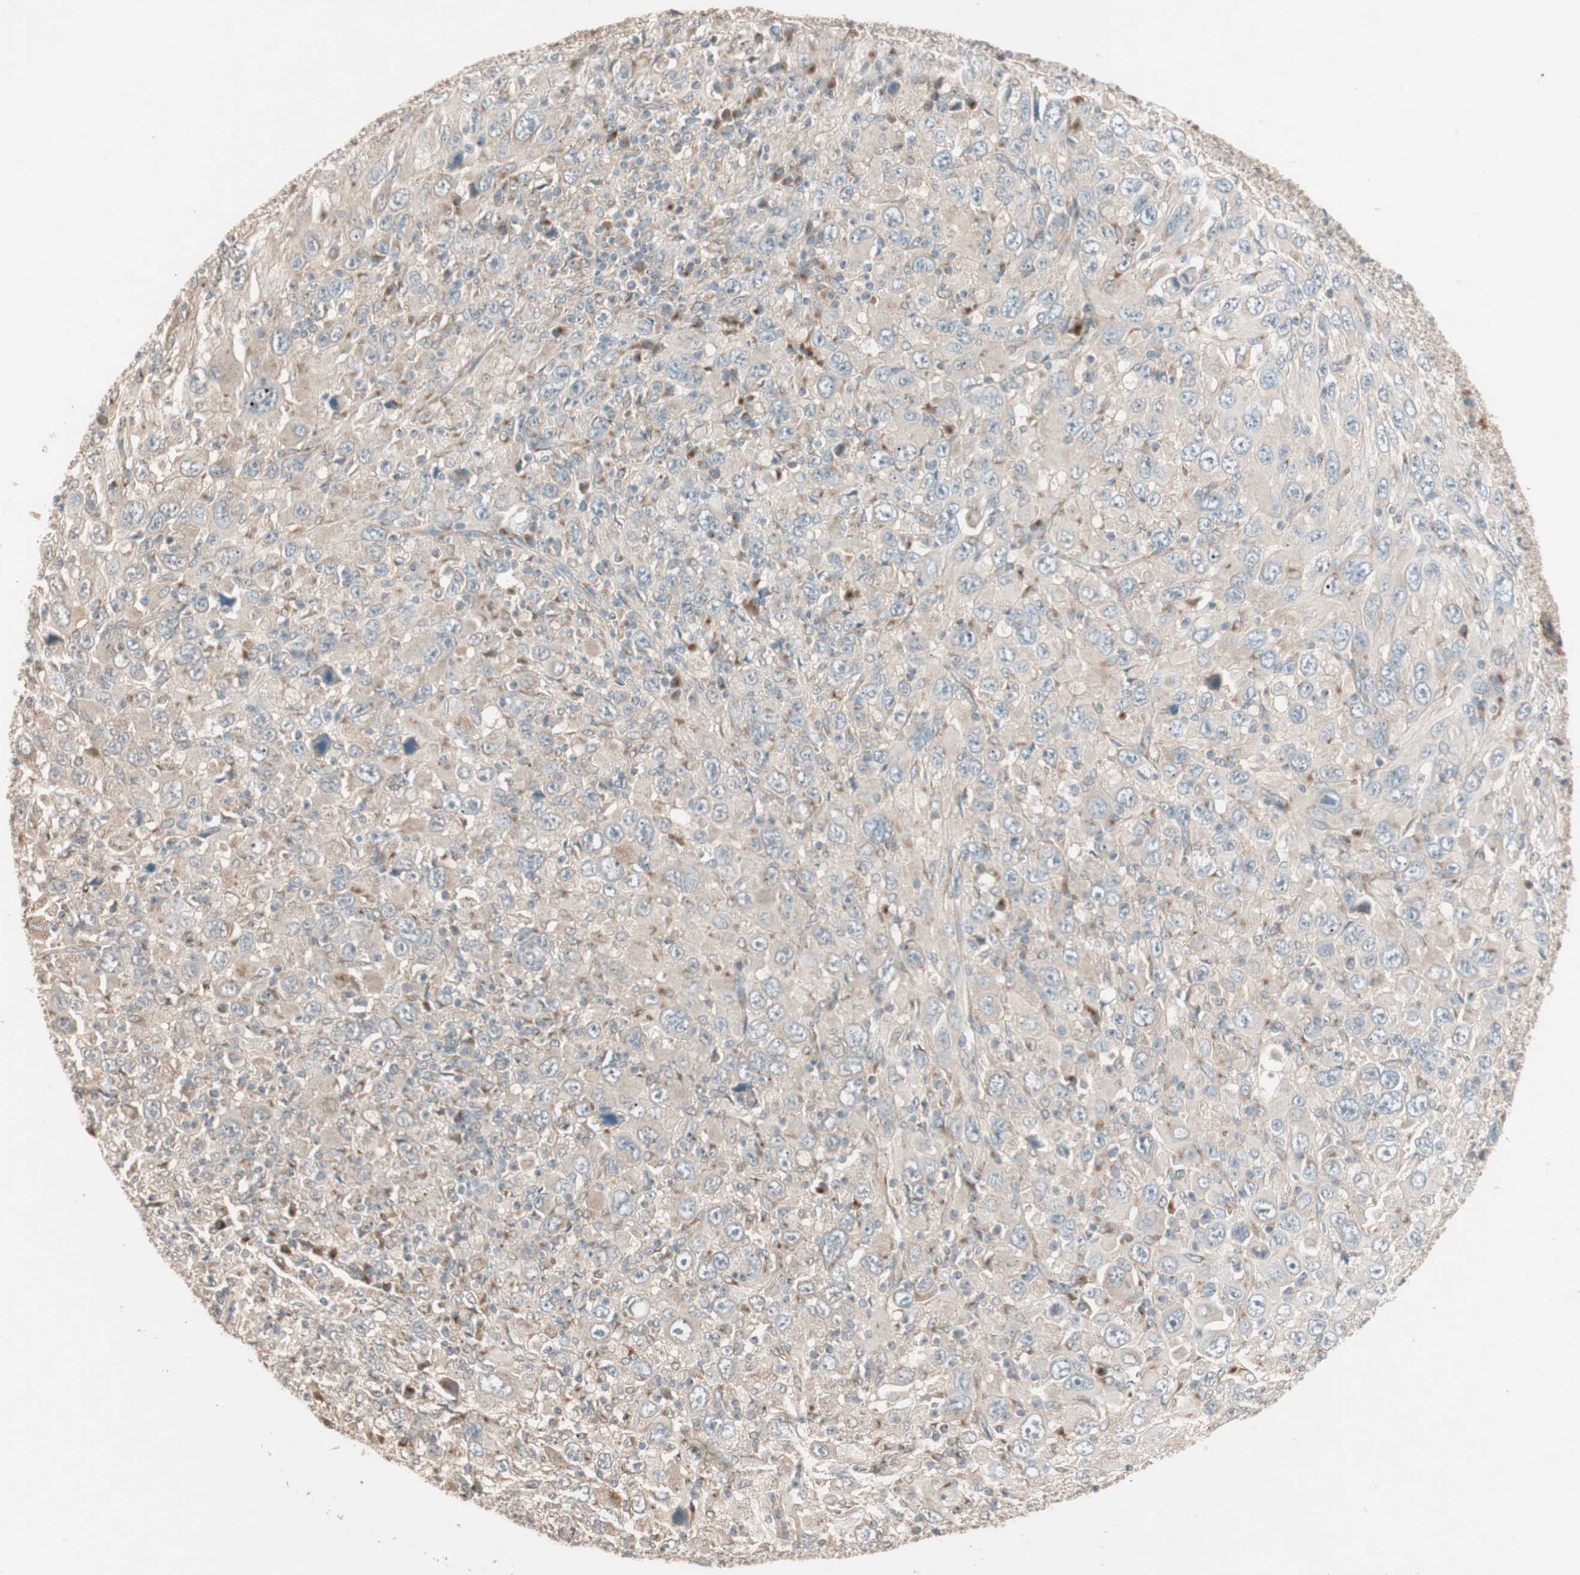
{"staining": {"intensity": "weak", "quantity": "25%-75%", "location": "cytoplasmic/membranous"}, "tissue": "melanoma", "cell_type": "Tumor cells", "image_type": "cancer", "snomed": [{"axis": "morphology", "description": "Malignant melanoma, Metastatic site"}, {"axis": "topography", "description": "Skin"}], "caption": "Immunohistochemical staining of malignant melanoma (metastatic site) displays low levels of weak cytoplasmic/membranous protein positivity in approximately 25%-75% of tumor cells.", "gene": "SEC16A", "patient": {"sex": "female", "age": 56}}